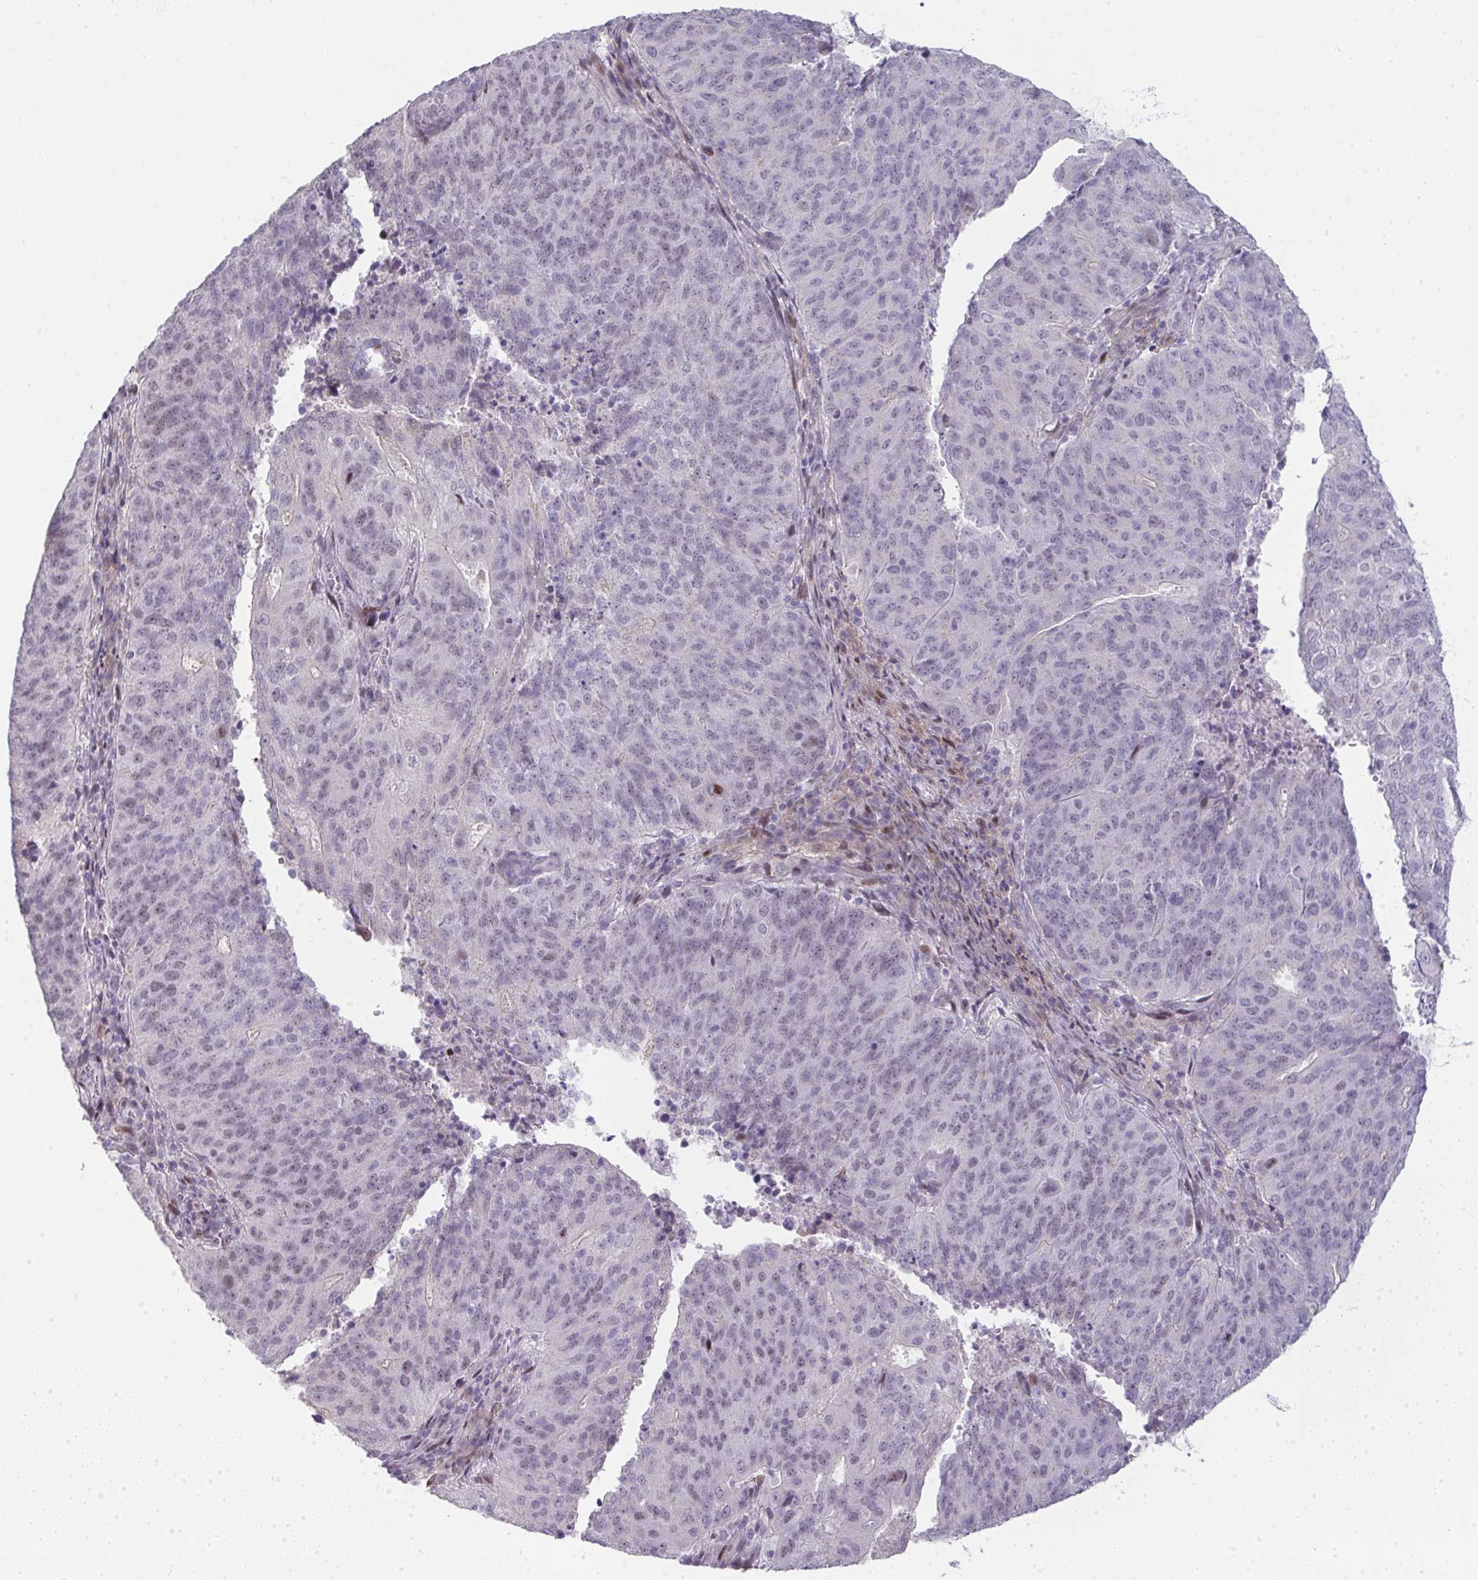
{"staining": {"intensity": "moderate", "quantity": "<25%", "location": "nuclear"}, "tissue": "endometrial cancer", "cell_type": "Tumor cells", "image_type": "cancer", "snomed": [{"axis": "morphology", "description": "Adenocarcinoma, NOS"}, {"axis": "topography", "description": "Endometrium"}], "caption": "About <25% of tumor cells in endometrial cancer (adenocarcinoma) reveal moderate nuclear protein expression as visualized by brown immunohistochemical staining.", "gene": "GALNT16", "patient": {"sex": "female", "age": 82}}